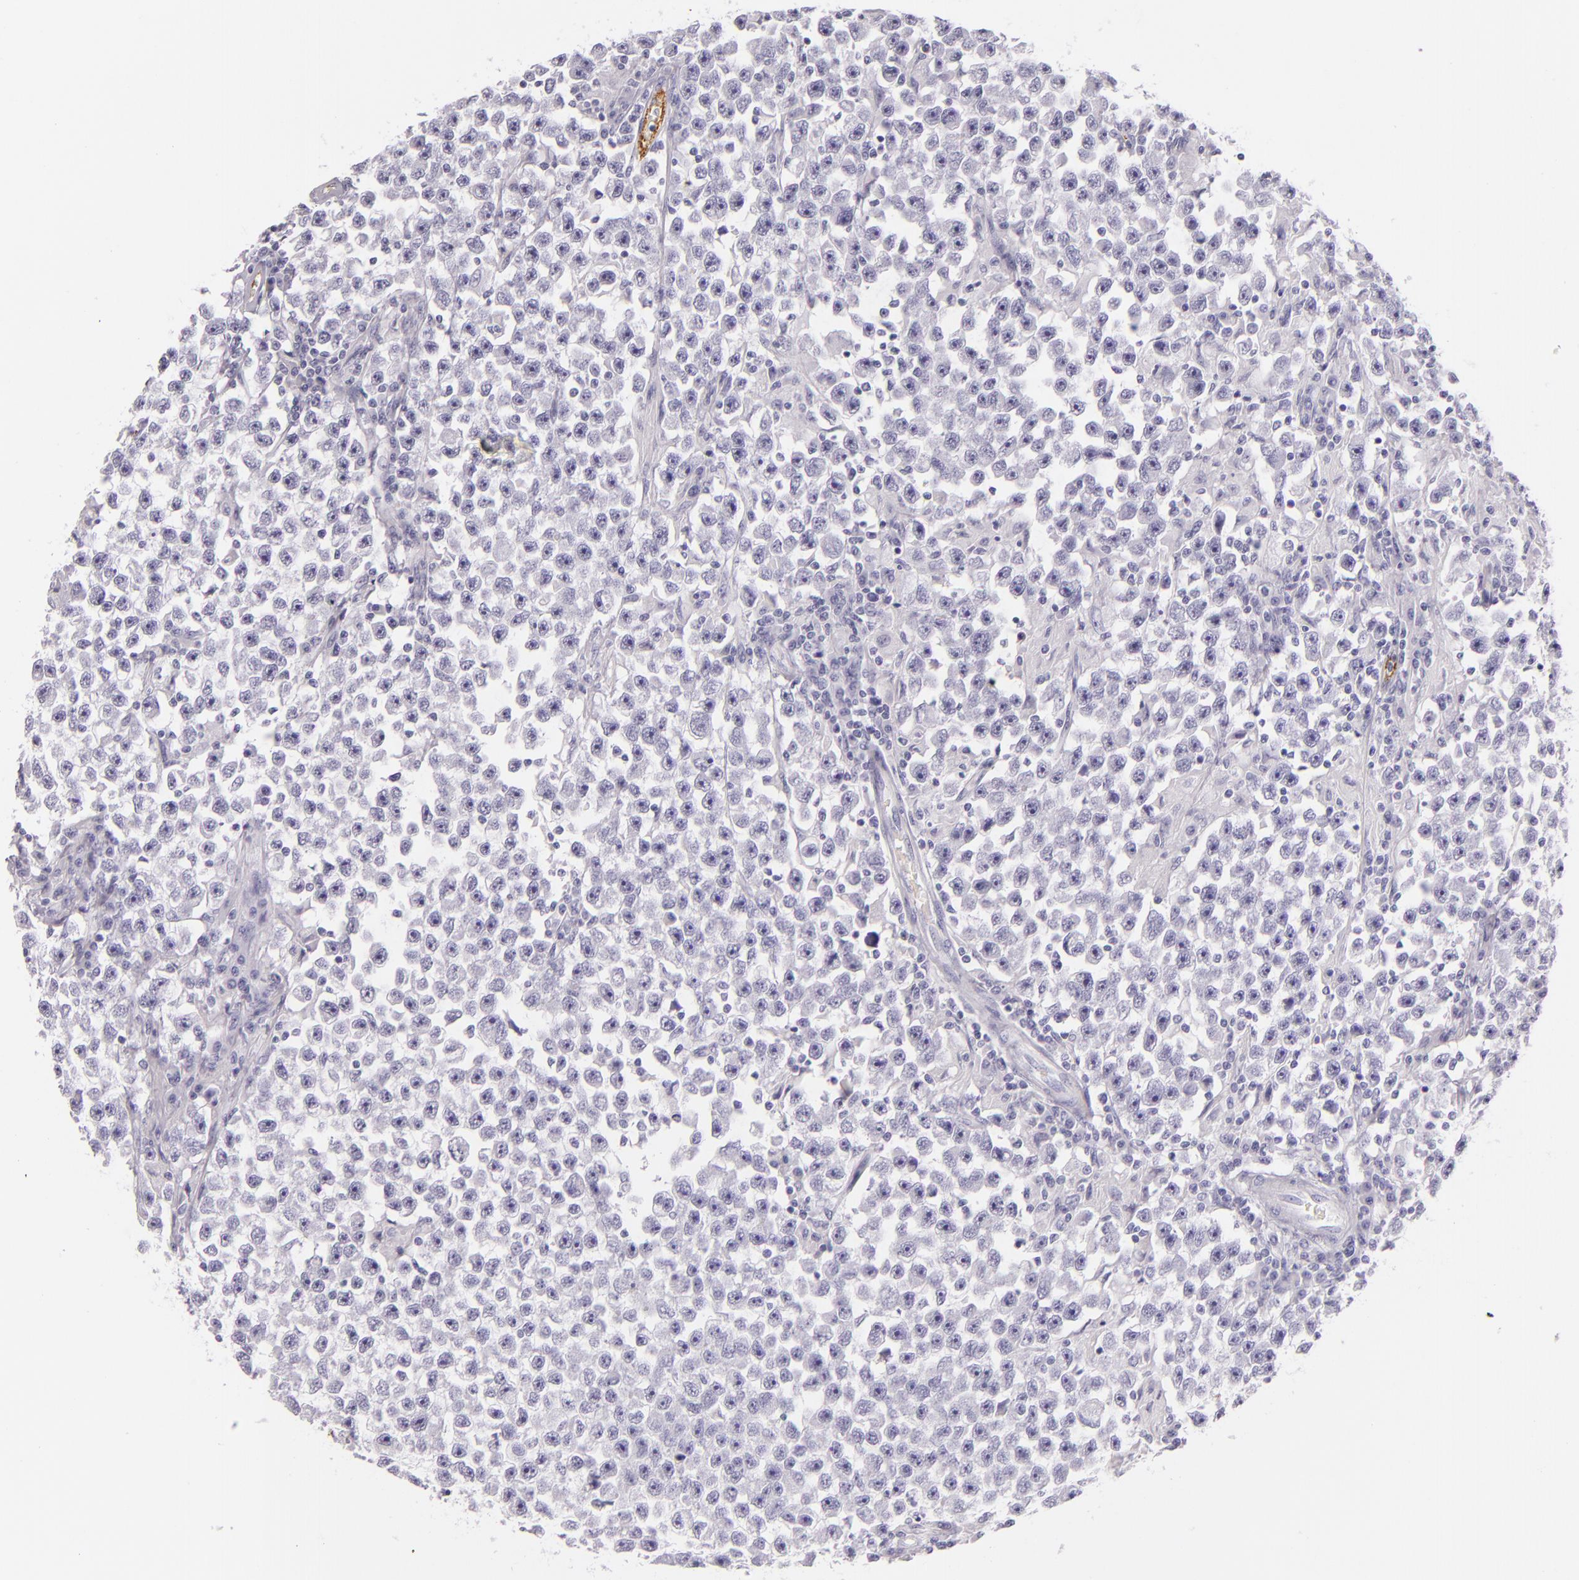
{"staining": {"intensity": "negative", "quantity": "none", "location": "none"}, "tissue": "testis cancer", "cell_type": "Tumor cells", "image_type": "cancer", "snomed": [{"axis": "morphology", "description": "Seminoma, NOS"}, {"axis": "topography", "description": "Testis"}], "caption": "This is an immunohistochemistry photomicrograph of human testis cancer. There is no expression in tumor cells.", "gene": "SELP", "patient": {"sex": "male", "age": 33}}